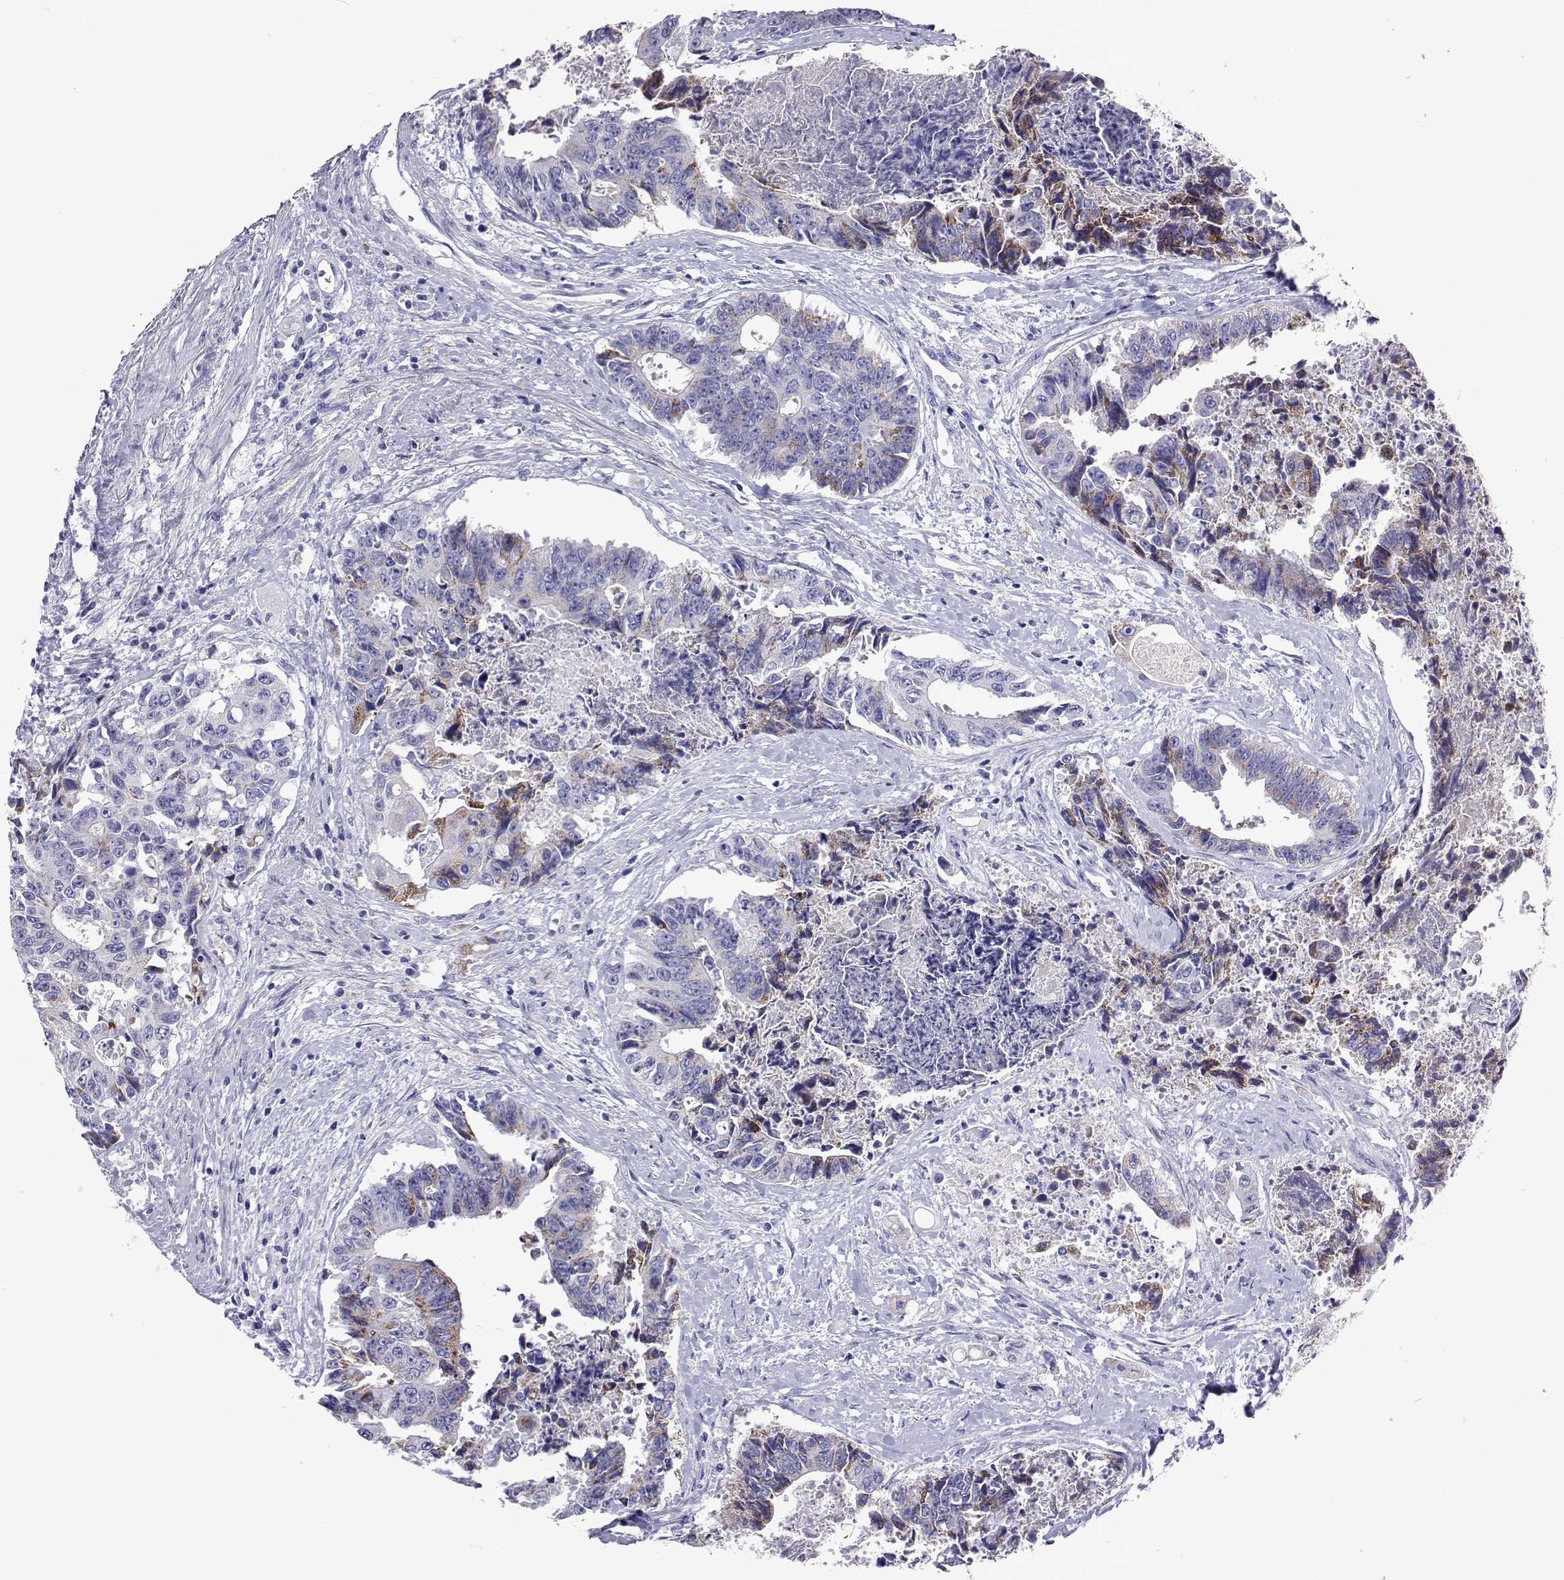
{"staining": {"intensity": "moderate", "quantity": "<25%", "location": "cytoplasmic/membranous"}, "tissue": "colorectal cancer", "cell_type": "Tumor cells", "image_type": "cancer", "snomed": [{"axis": "morphology", "description": "Adenocarcinoma, NOS"}, {"axis": "topography", "description": "Rectum"}], "caption": "A brown stain shows moderate cytoplasmic/membranous positivity of a protein in colorectal cancer tumor cells. The staining was performed using DAB to visualize the protein expression in brown, while the nuclei were stained in blue with hematoxylin (Magnification: 20x).", "gene": "UMODL1", "patient": {"sex": "male", "age": 54}}